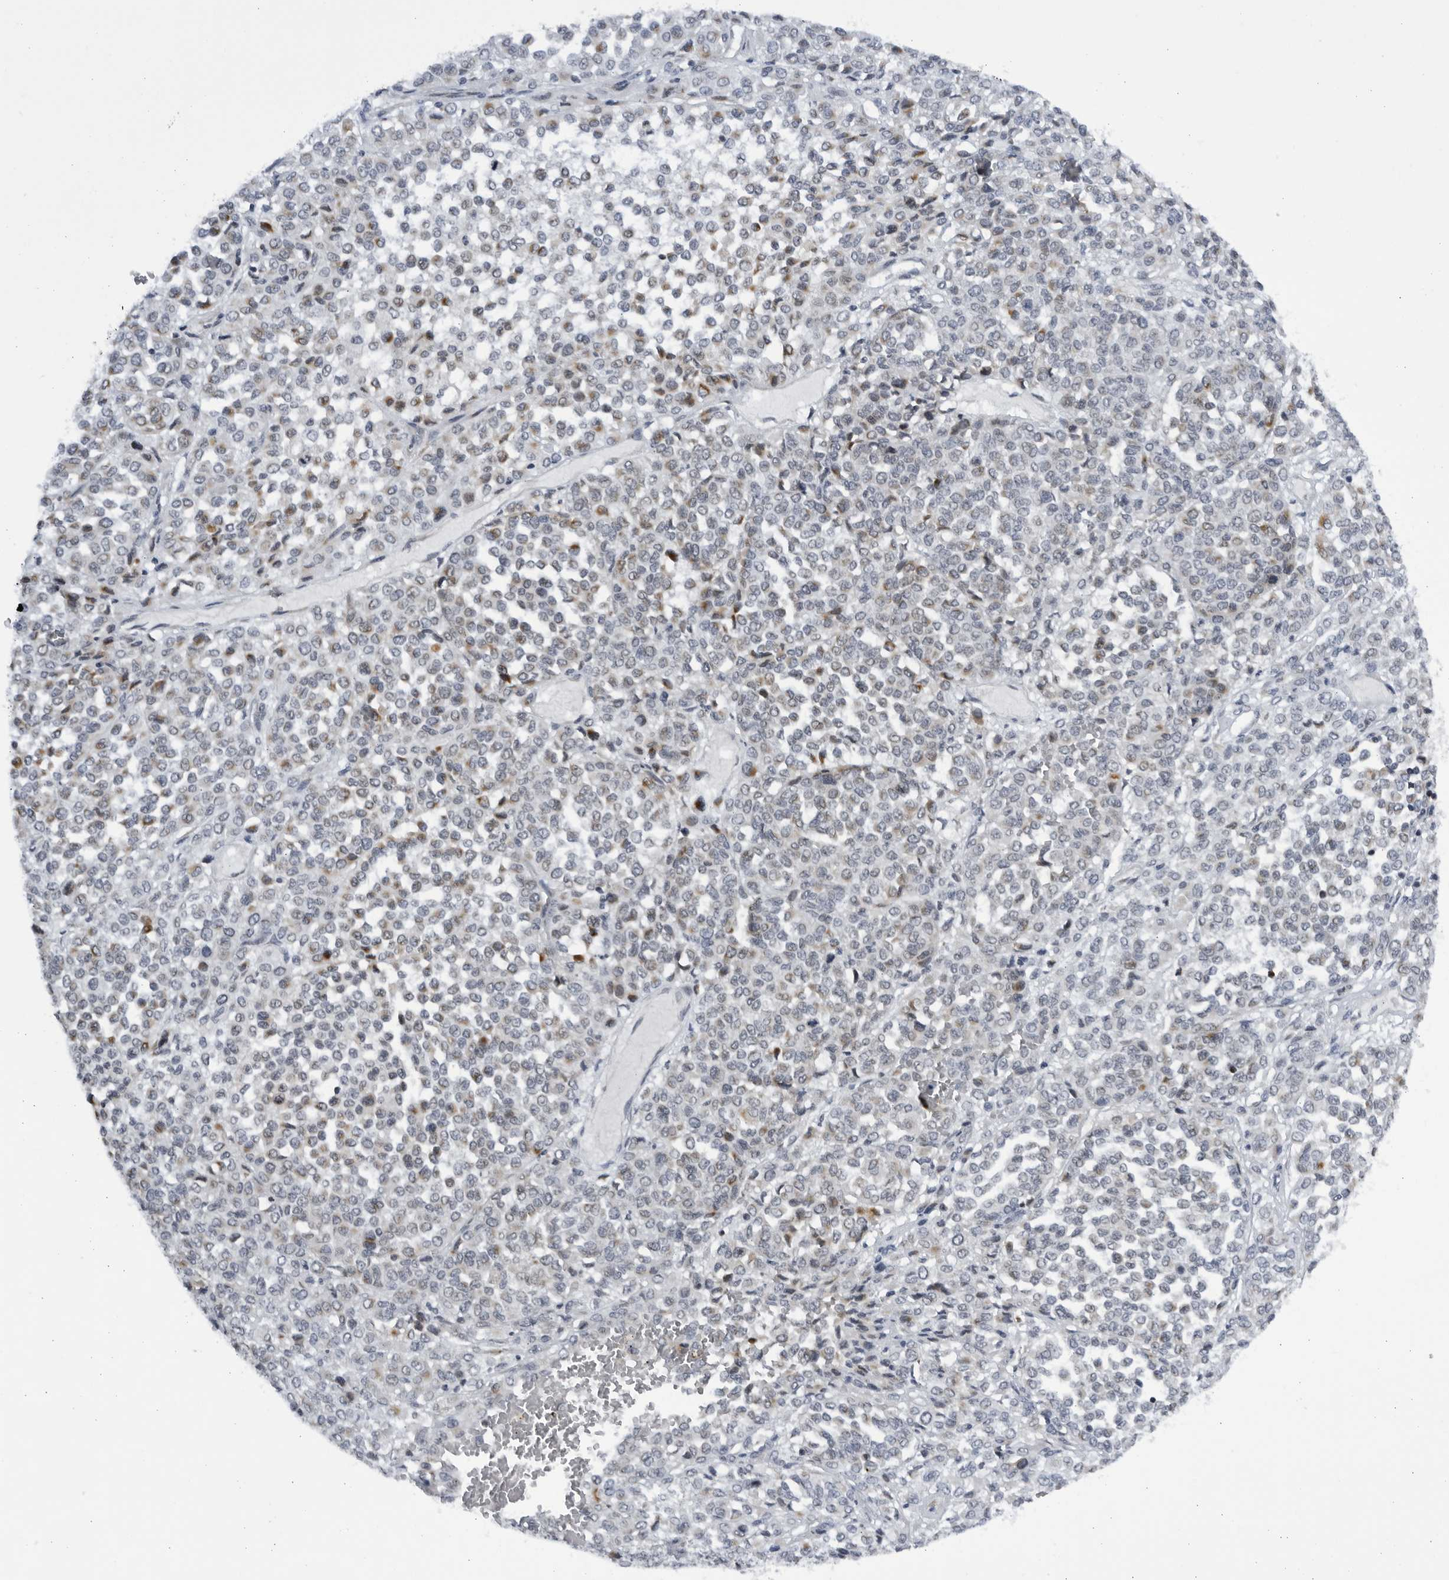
{"staining": {"intensity": "weak", "quantity": "<25%", "location": "cytoplasmic/membranous"}, "tissue": "melanoma", "cell_type": "Tumor cells", "image_type": "cancer", "snomed": [{"axis": "morphology", "description": "Malignant melanoma, Metastatic site"}, {"axis": "topography", "description": "Pancreas"}], "caption": "IHC histopathology image of human malignant melanoma (metastatic site) stained for a protein (brown), which shows no positivity in tumor cells.", "gene": "SLC25A22", "patient": {"sex": "female", "age": 30}}